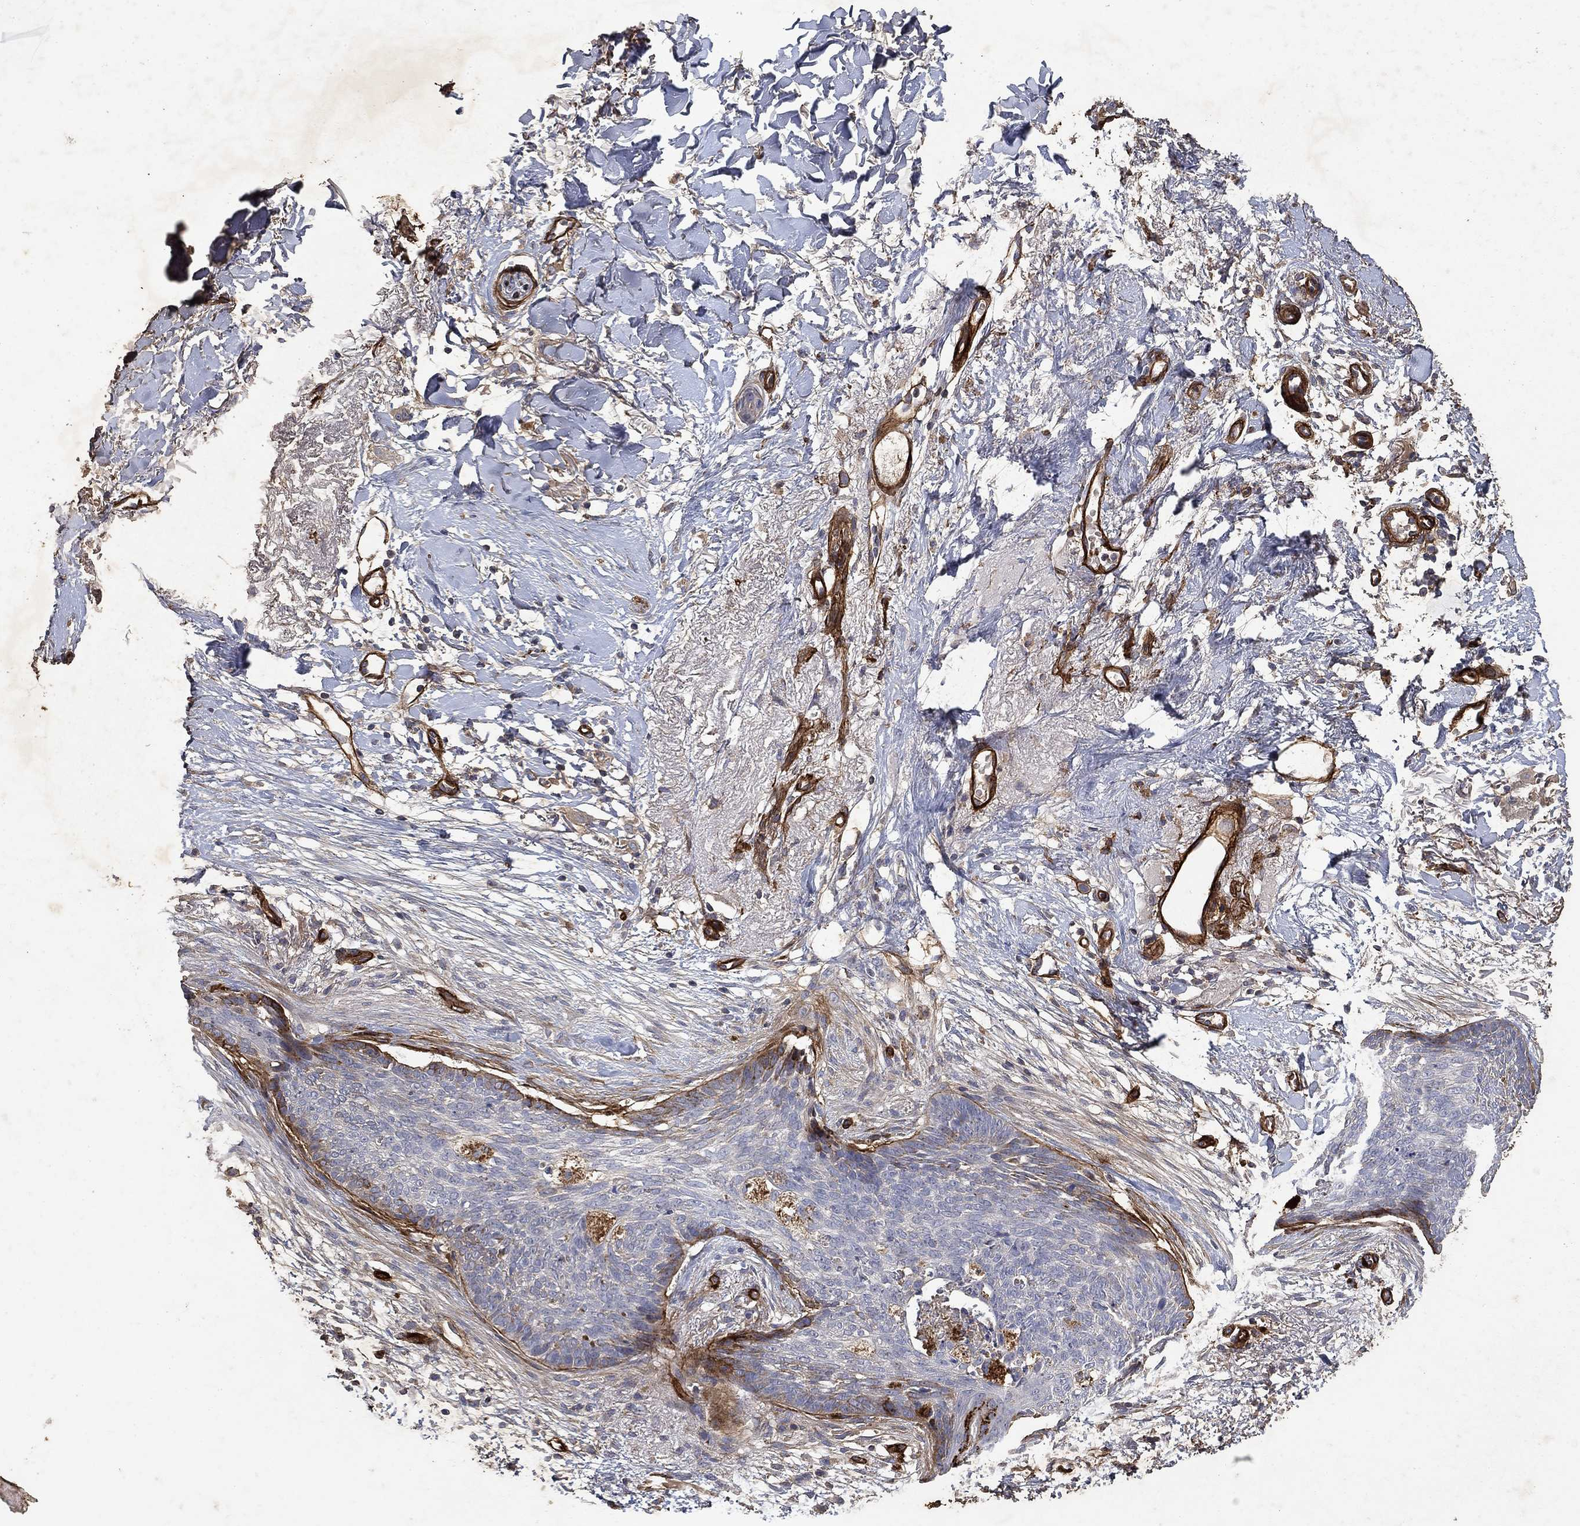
{"staining": {"intensity": "negative", "quantity": "none", "location": "none"}, "tissue": "skin cancer", "cell_type": "Tumor cells", "image_type": "cancer", "snomed": [{"axis": "morphology", "description": "Normal tissue, NOS"}, {"axis": "morphology", "description": "Basal cell carcinoma"}, {"axis": "topography", "description": "Skin"}], "caption": "The histopathology image shows no staining of tumor cells in skin cancer (basal cell carcinoma).", "gene": "COL4A2", "patient": {"sex": "male", "age": 84}}